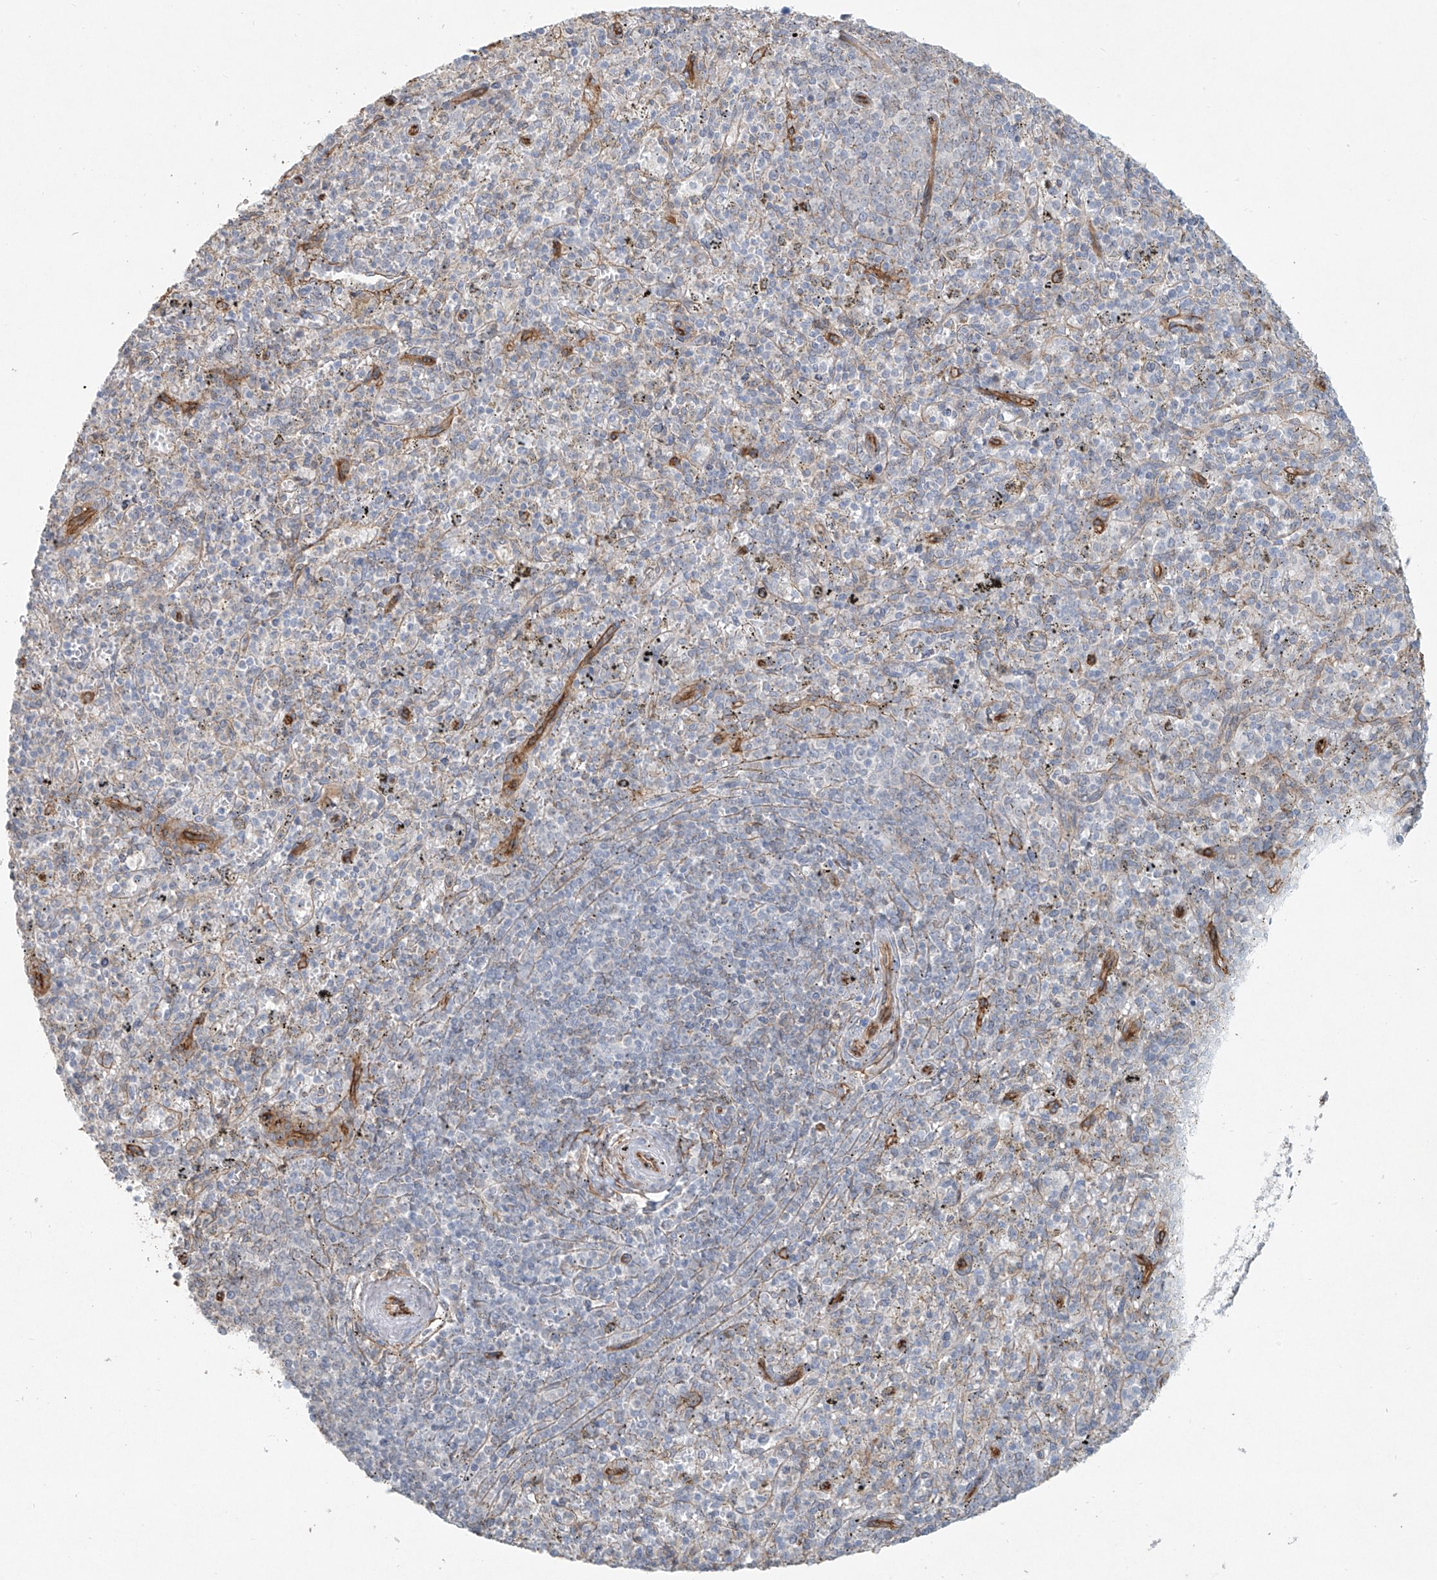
{"staining": {"intensity": "negative", "quantity": "none", "location": "none"}, "tissue": "spleen", "cell_type": "Cells in red pulp", "image_type": "normal", "snomed": [{"axis": "morphology", "description": "Normal tissue, NOS"}, {"axis": "topography", "description": "Spleen"}], "caption": "High power microscopy histopathology image of an immunohistochemistry (IHC) micrograph of normal spleen, revealing no significant expression in cells in red pulp.", "gene": "TUBE1", "patient": {"sex": "male", "age": 72}}